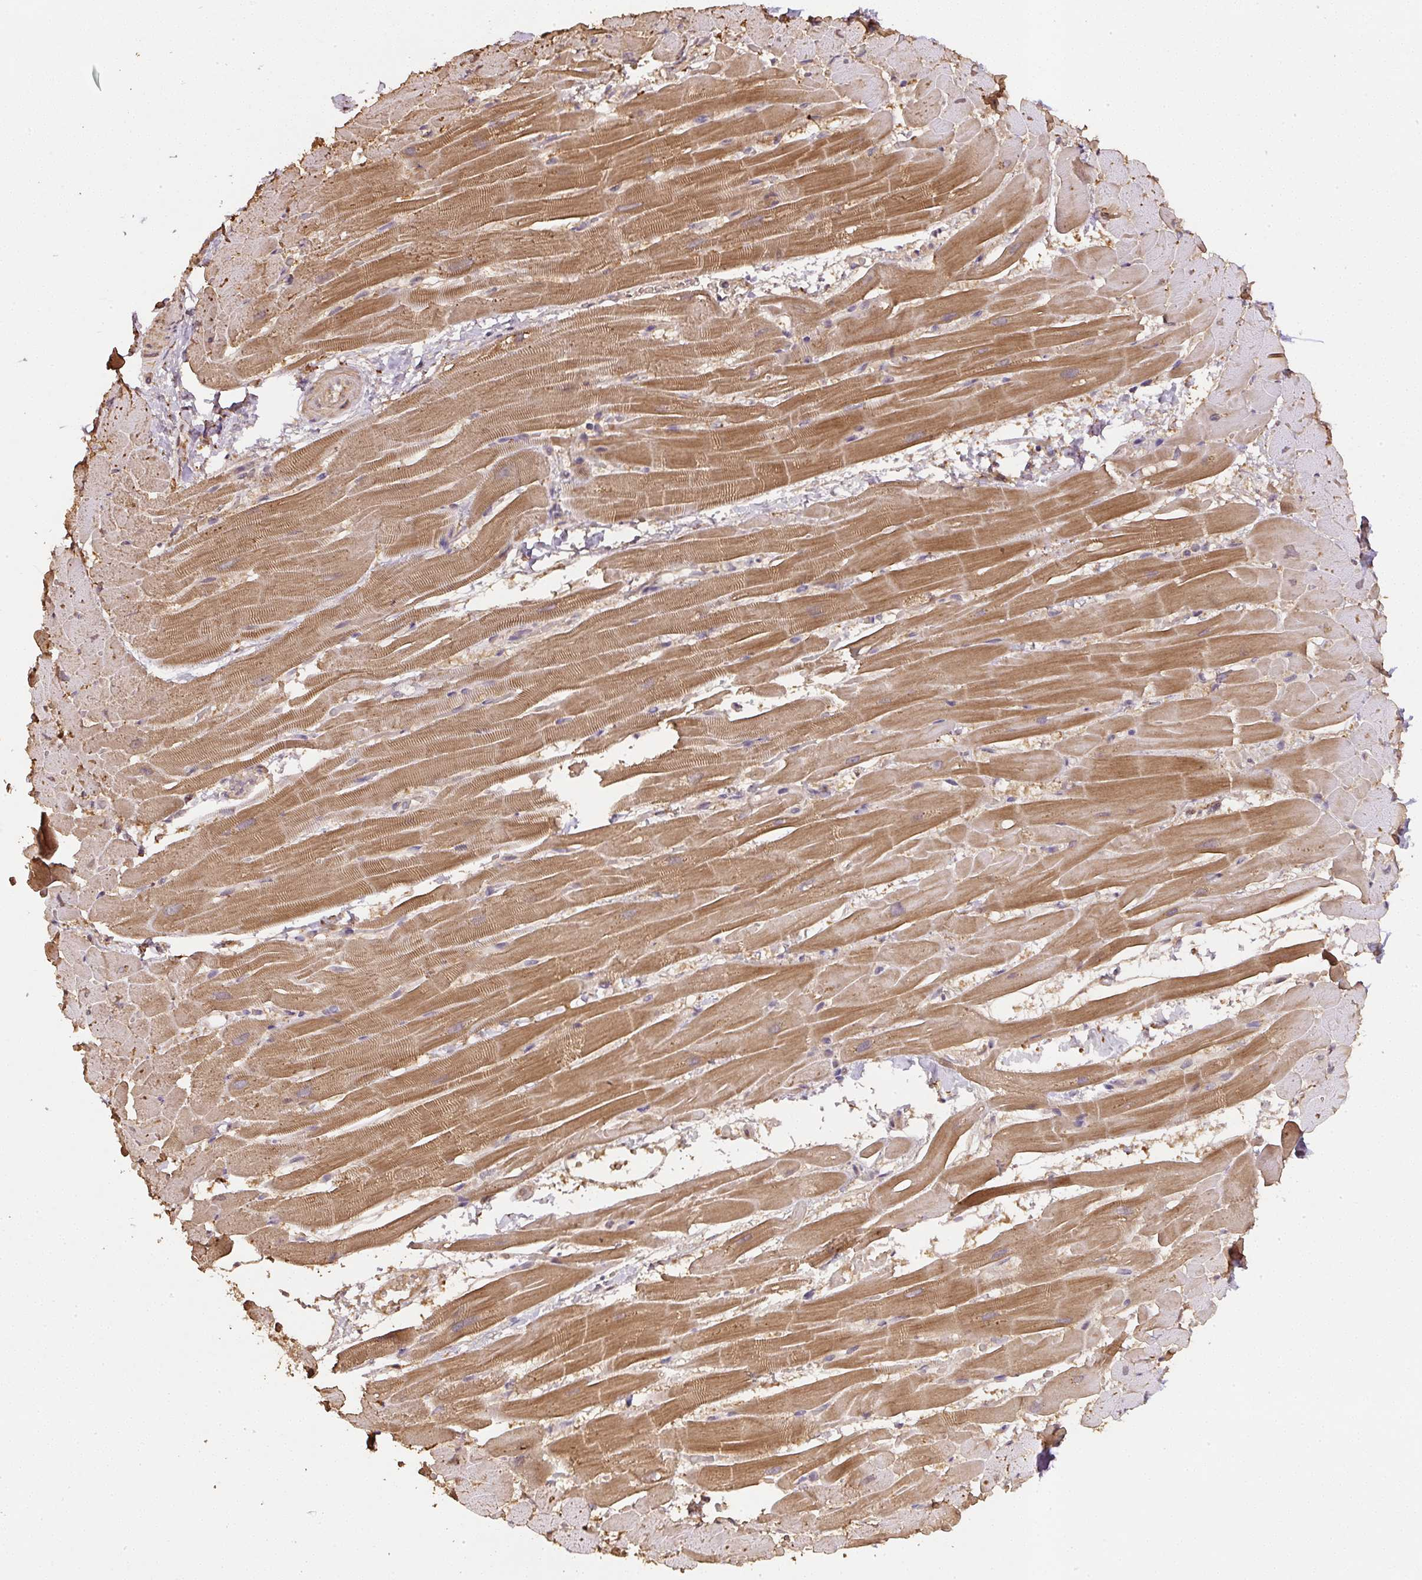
{"staining": {"intensity": "moderate", "quantity": ">75%", "location": "cytoplasmic/membranous"}, "tissue": "heart muscle", "cell_type": "Cardiomyocytes", "image_type": "normal", "snomed": [{"axis": "morphology", "description": "Normal tissue, NOS"}, {"axis": "topography", "description": "Heart"}], "caption": "IHC image of unremarkable human heart muscle stained for a protein (brown), which shows medium levels of moderate cytoplasmic/membranous expression in about >75% of cardiomyocytes.", "gene": "TMEM170B", "patient": {"sex": "male", "age": 37}}